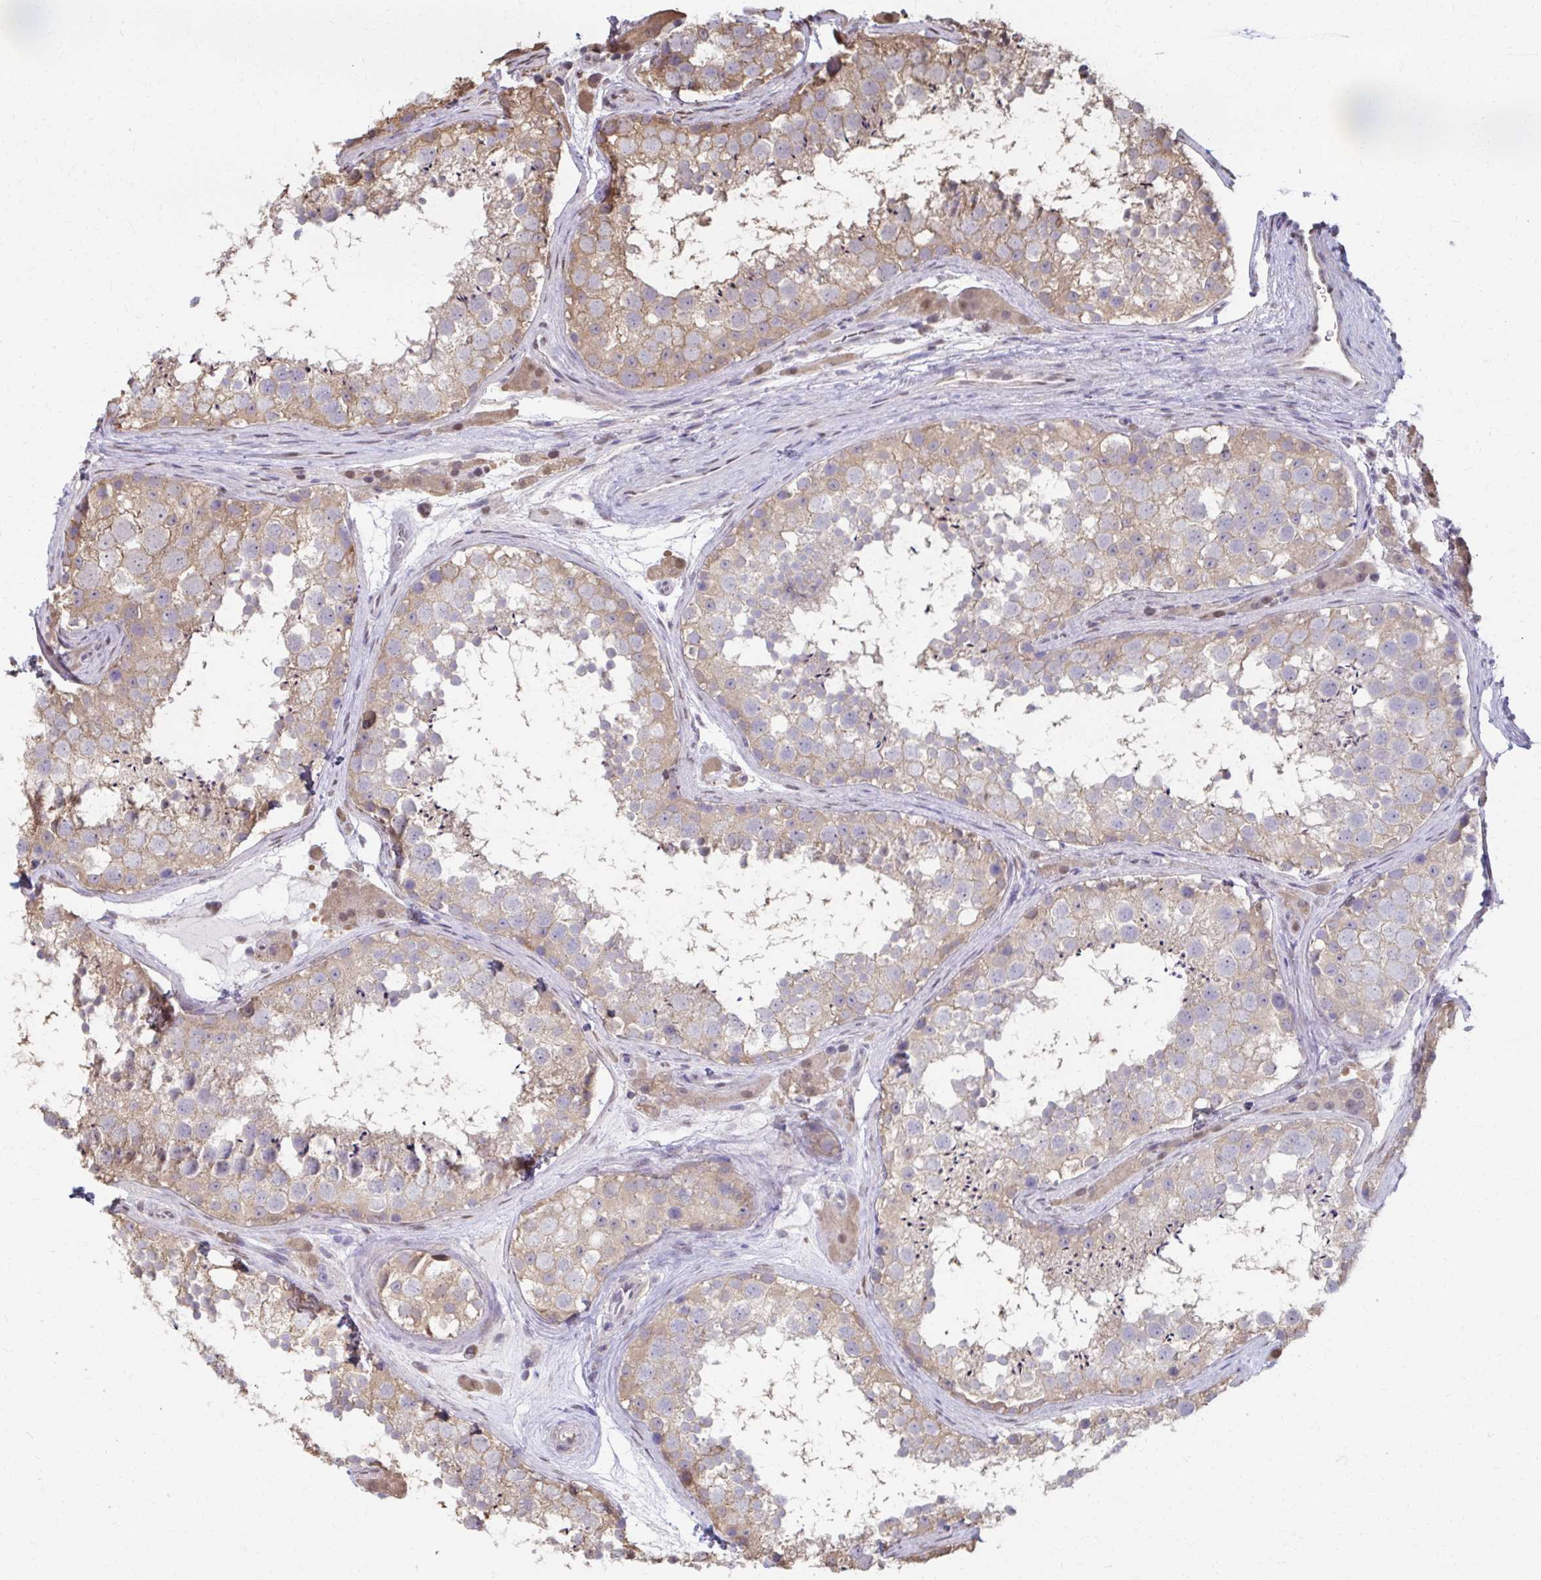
{"staining": {"intensity": "weak", "quantity": ">75%", "location": "cytoplasmic/membranous"}, "tissue": "testis", "cell_type": "Cells in seminiferous ducts", "image_type": "normal", "snomed": [{"axis": "morphology", "description": "Normal tissue, NOS"}, {"axis": "topography", "description": "Testis"}], "caption": "Immunohistochemical staining of normal human testis demonstrates >75% levels of weak cytoplasmic/membranous protein positivity in about >75% of cells in seminiferous ducts. The staining was performed using DAB (3,3'-diaminobenzidine) to visualize the protein expression in brown, while the nuclei were stained in blue with hematoxylin (Magnification: 20x).", "gene": "ING4", "patient": {"sex": "male", "age": 41}}